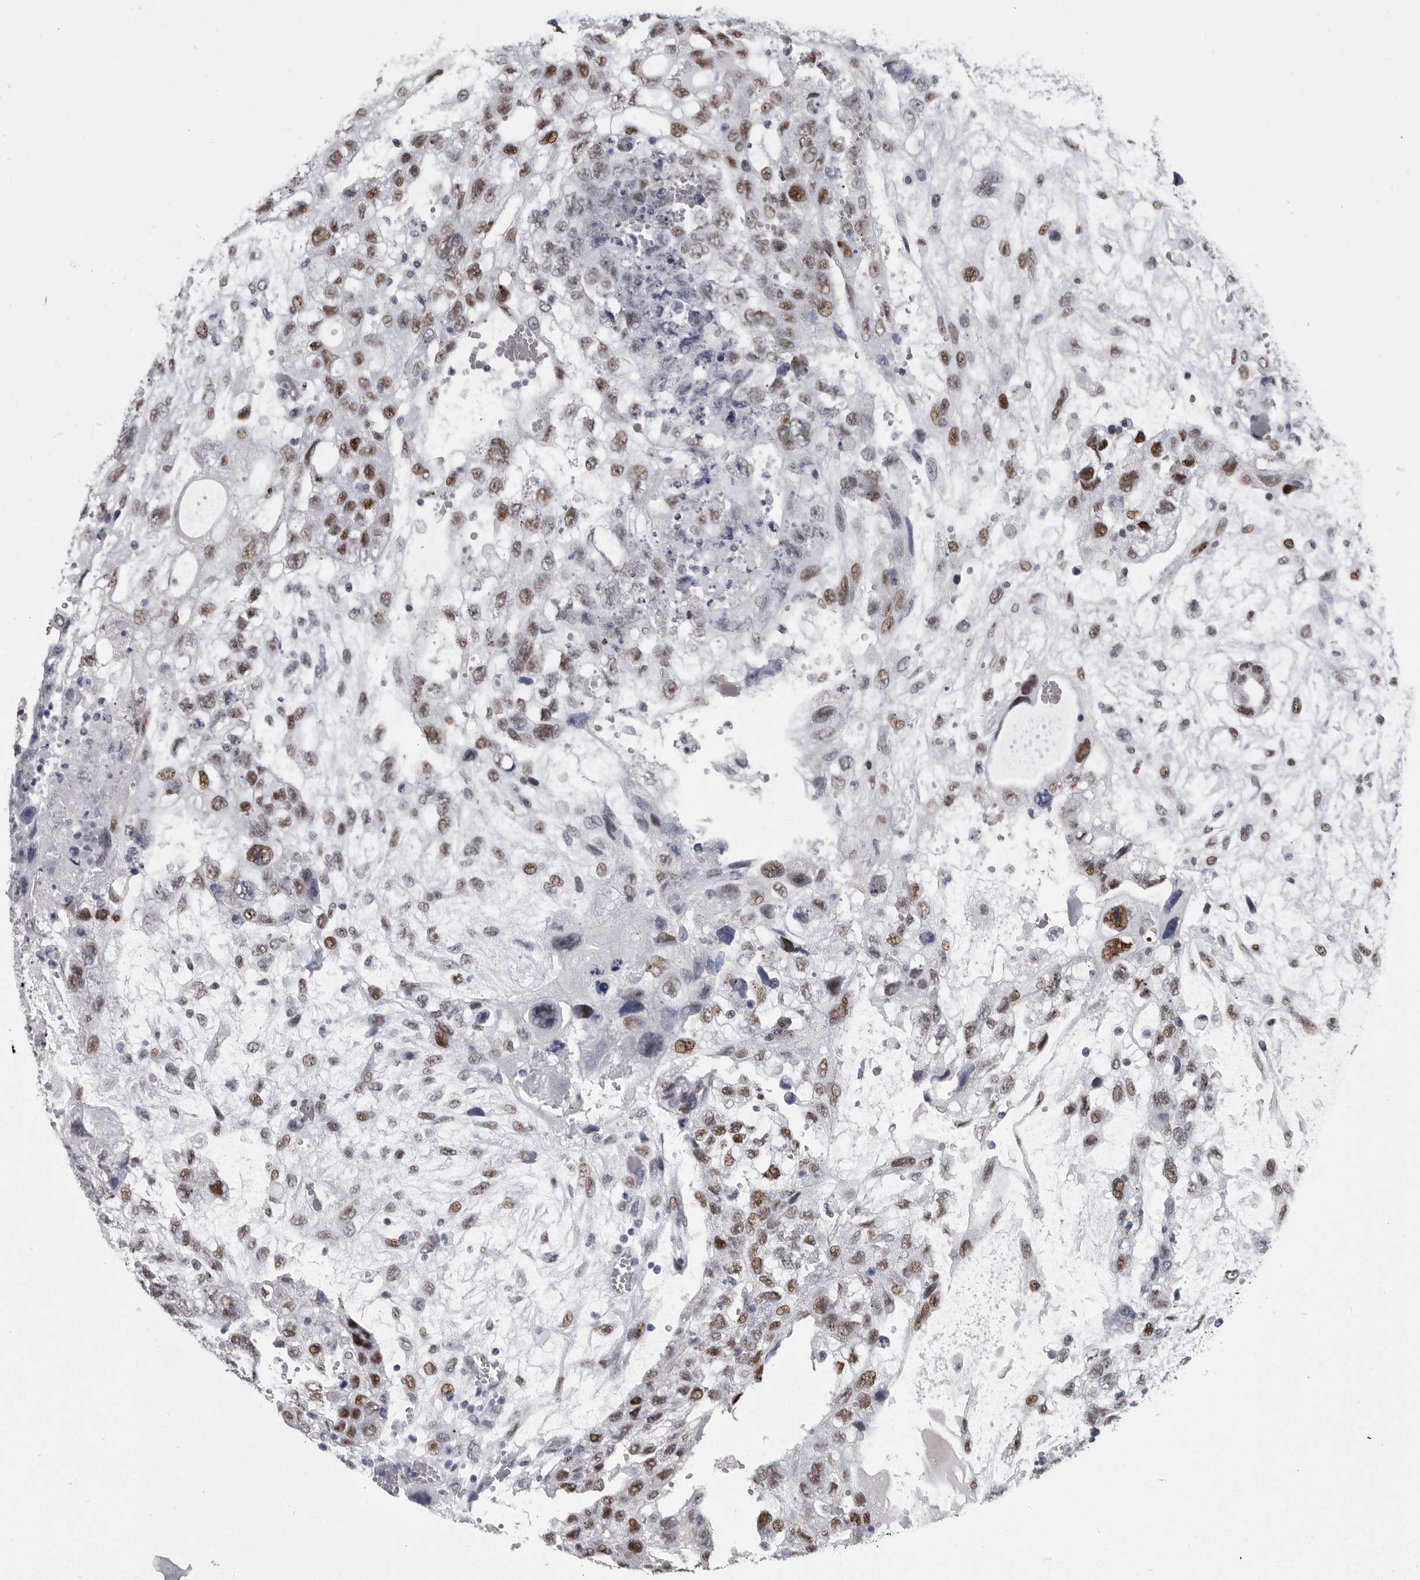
{"staining": {"intensity": "moderate", "quantity": ">75%", "location": "nuclear"}, "tissue": "testis cancer", "cell_type": "Tumor cells", "image_type": "cancer", "snomed": [{"axis": "morphology", "description": "Carcinoma, Embryonal, NOS"}, {"axis": "topography", "description": "Testis"}], "caption": "A medium amount of moderate nuclear positivity is present in approximately >75% of tumor cells in testis cancer (embryonal carcinoma) tissue. Using DAB (brown) and hematoxylin (blue) stains, captured at high magnification using brightfield microscopy.", "gene": "WRAP73", "patient": {"sex": "male", "age": 36}}